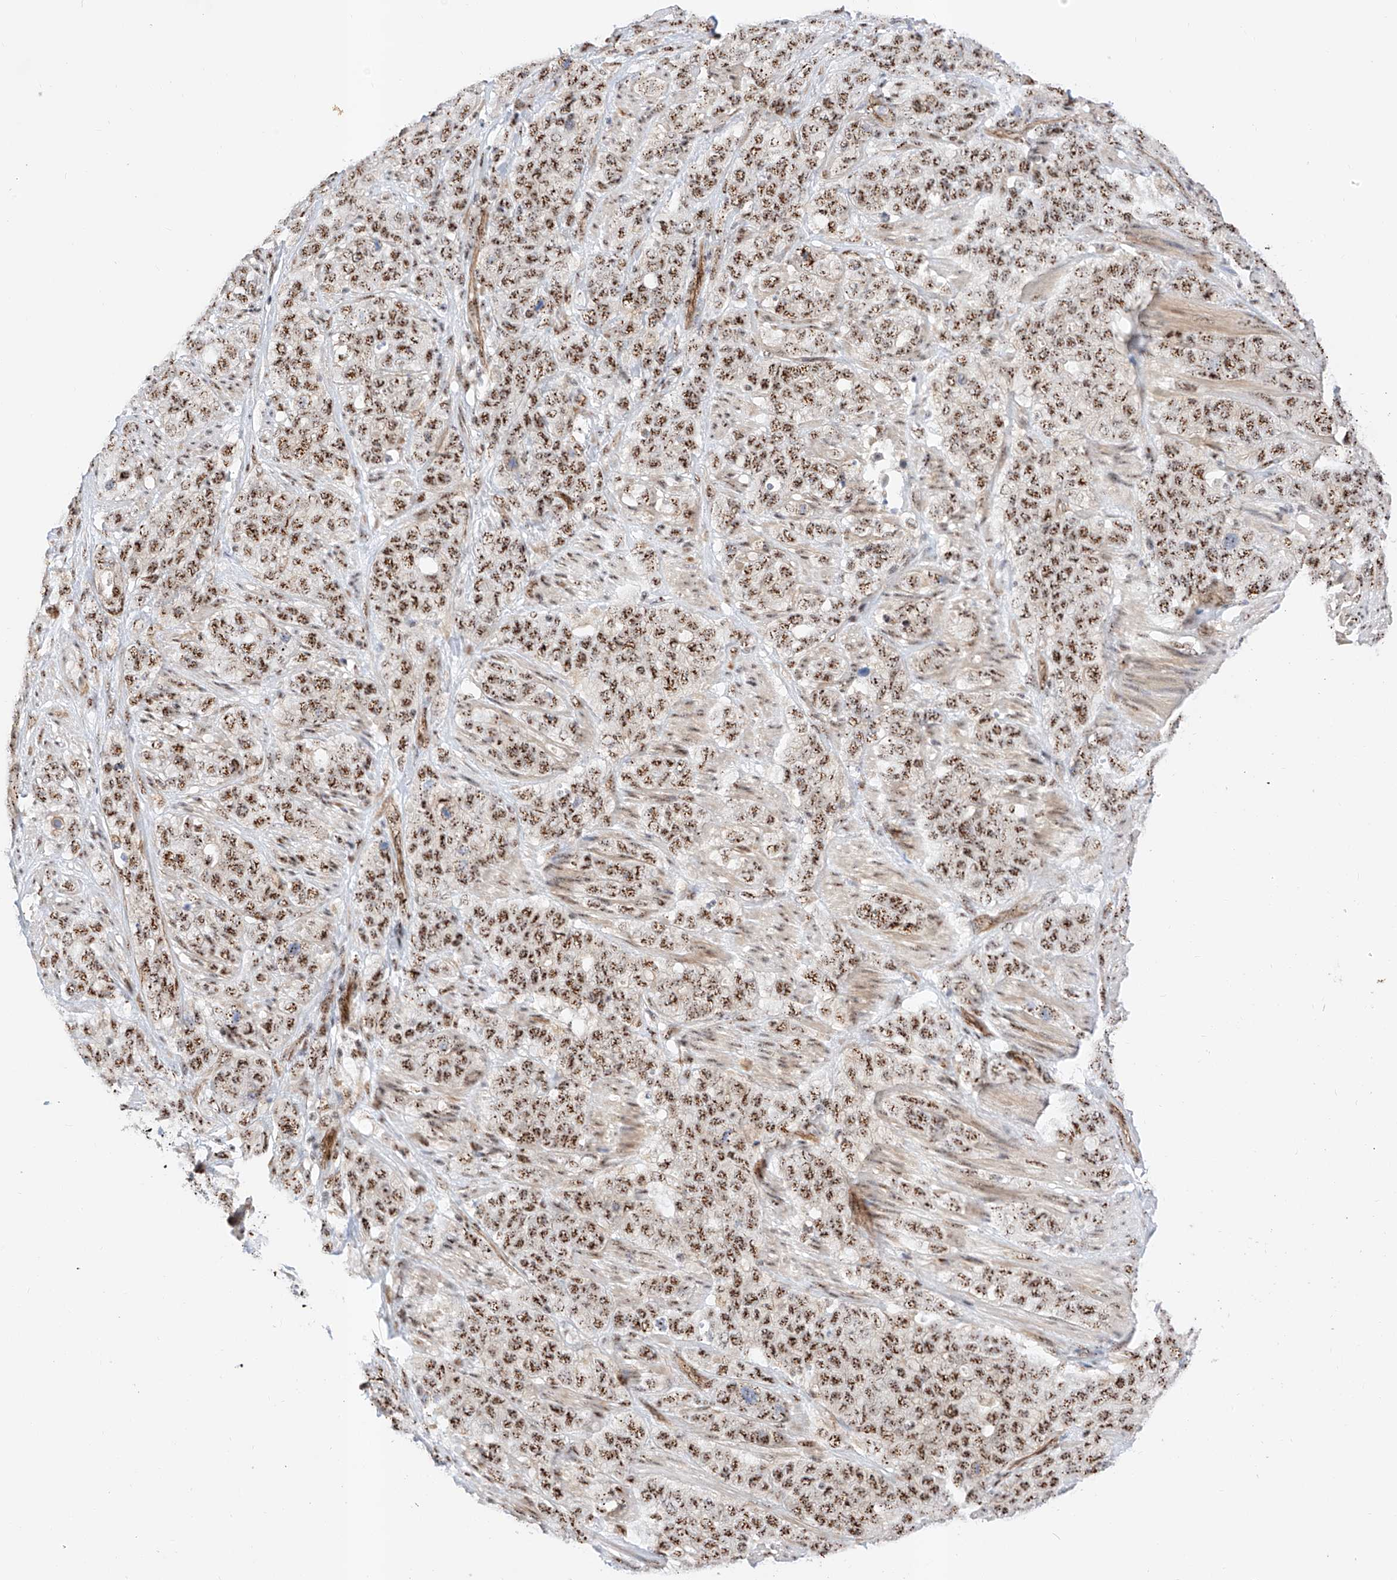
{"staining": {"intensity": "strong", "quantity": ">75%", "location": "nuclear"}, "tissue": "stomach cancer", "cell_type": "Tumor cells", "image_type": "cancer", "snomed": [{"axis": "morphology", "description": "Adenocarcinoma, NOS"}, {"axis": "topography", "description": "Stomach"}], "caption": "This is an image of immunohistochemistry staining of stomach cancer, which shows strong staining in the nuclear of tumor cells.", "gene": "ATXN7L2", "patient": {"sex": "male", "age": 48}}